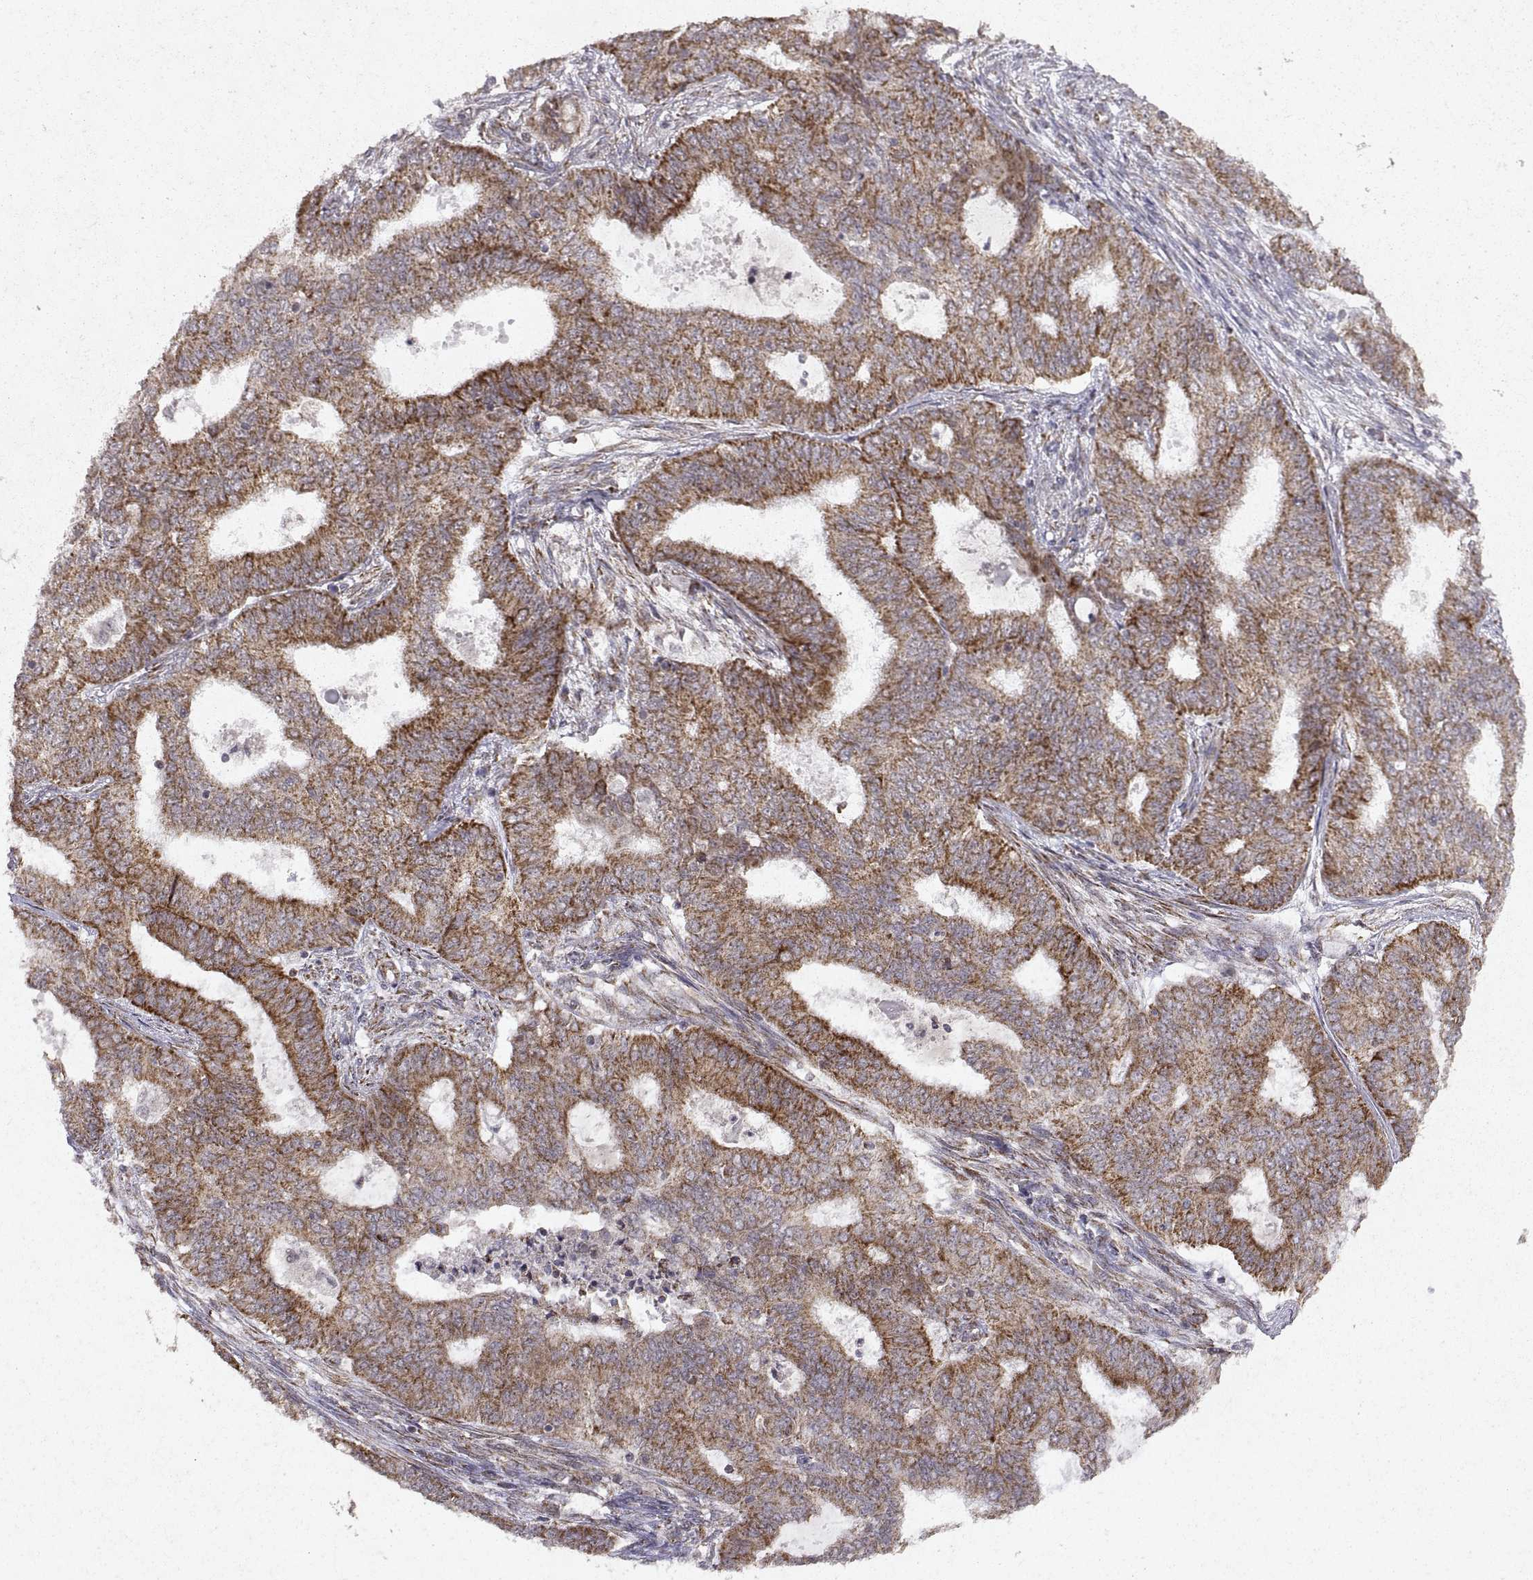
{"staining": {"intensity": "moderate", "quantity": "25%-75%", "location": "cytoplasmic/membranous"}, "tissue": "endometrial cancer", "cell_type": "Tumor cells", "image_type": "cancer", "snomed": [{"axis": "morphology", "description": "Adenocarcinoma, NOS"}, {"axis": "topography", "description": "Endometrium"}], "caption": "Immunohistochemical staining of human endometrial adenocarcinoma reveals medium levels of moderate cytoplasmic/membranous protein positivity in about 25%-75% of tumor cells.", "gene": "MANBAL", "patient": {"sex": "female", "age": 62}}